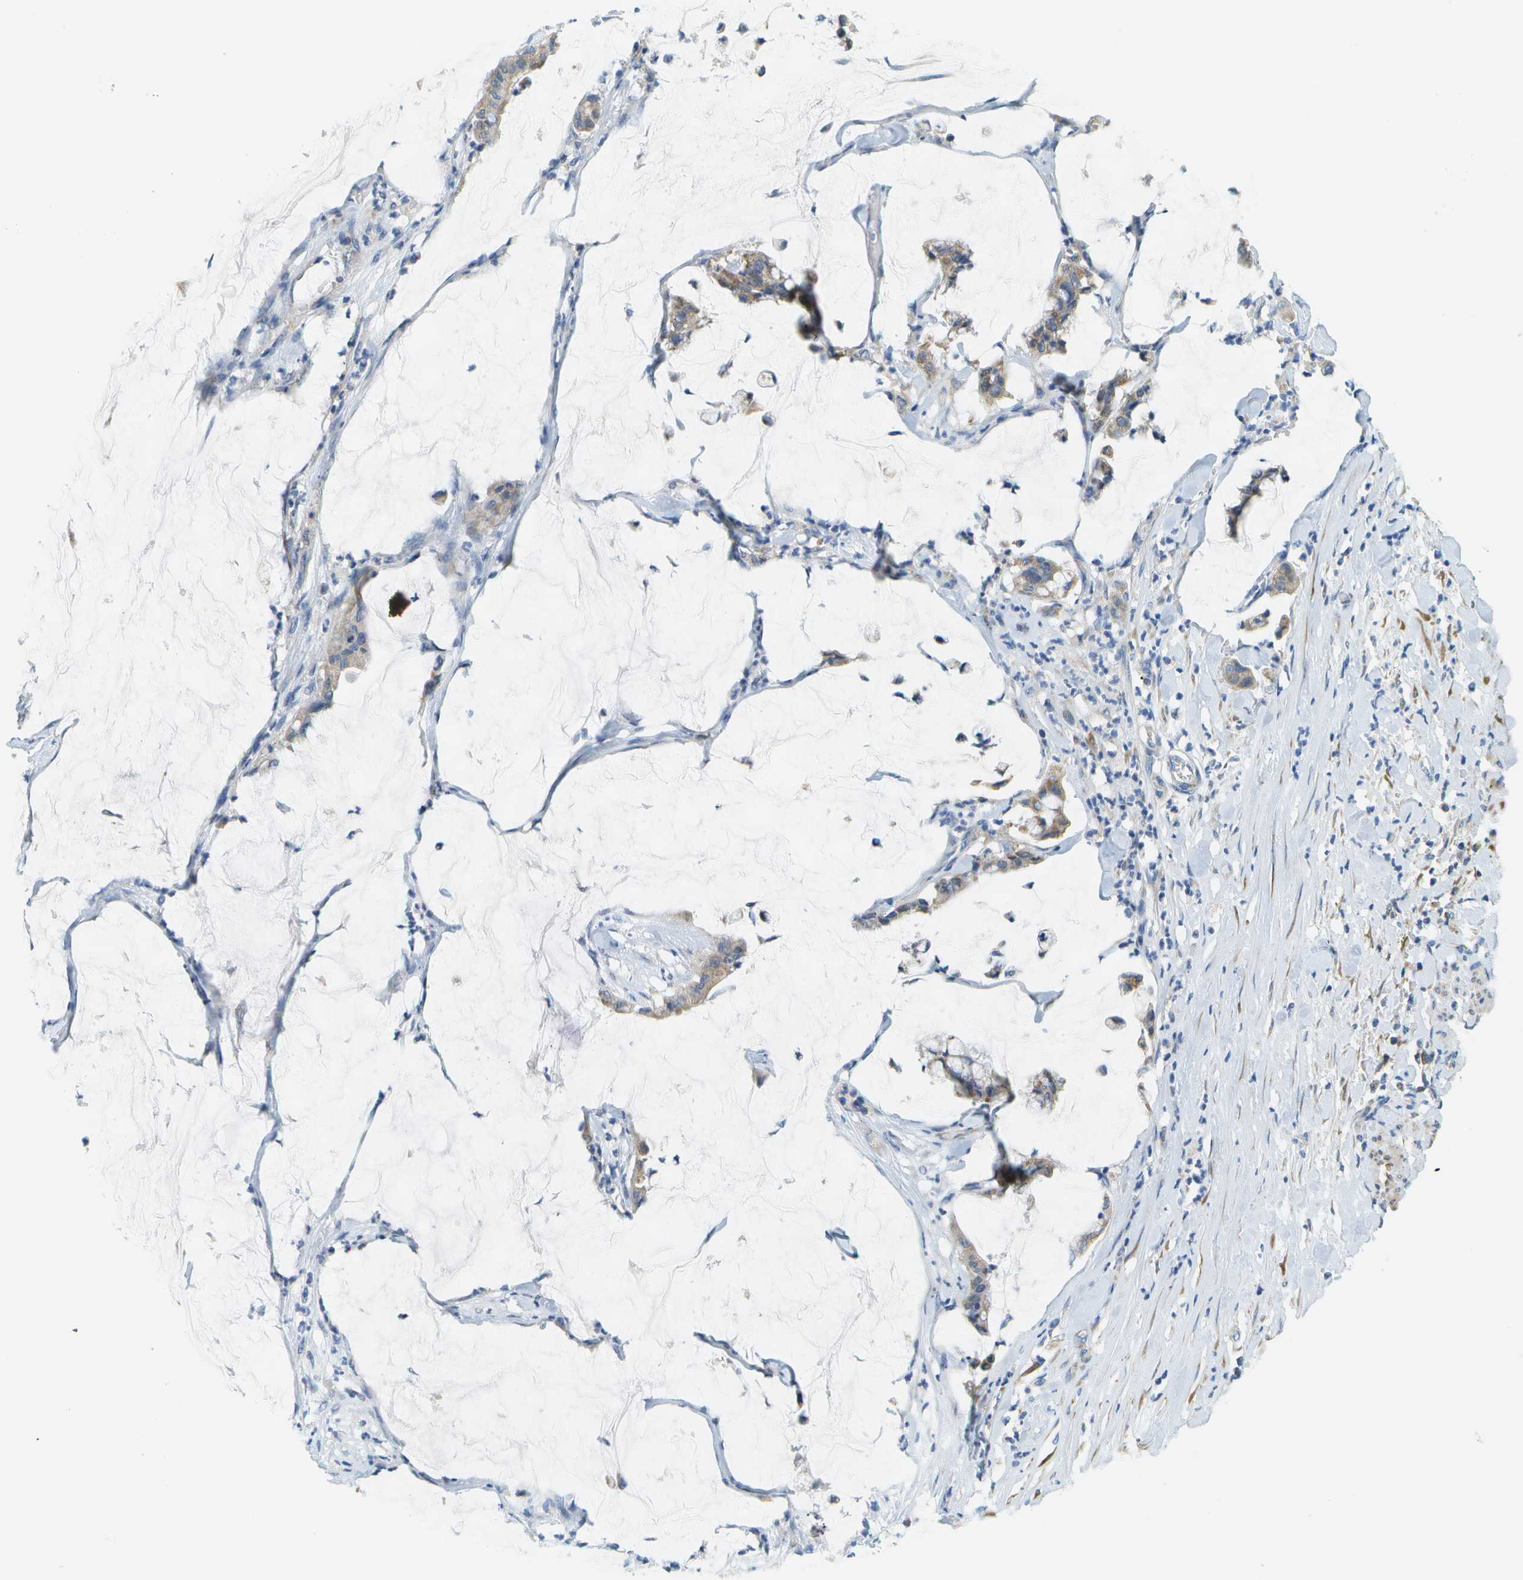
{"staining": {"intensity": "weak", "quantity": "<25%", "location": "cytoplasmic/membranous"}, "tissue": "pancreatic cancer", "cell_type": "Tumor cells", "image_type": "cancer", "snomed": [{"axis": "morphology", "description": "Adenocarcinoma, NOS"}, {"axis": "topography", "description": "Pancreas"}], "caption": "An immunohistochemistry (IHC) micrograph of pancreatic adenocarcinoma is shown. There is no staining in tumor cells of pancreatic adenocarcinoma.", "gene": "PTGIS", "patient": {"sex": "male", "age": 41}}